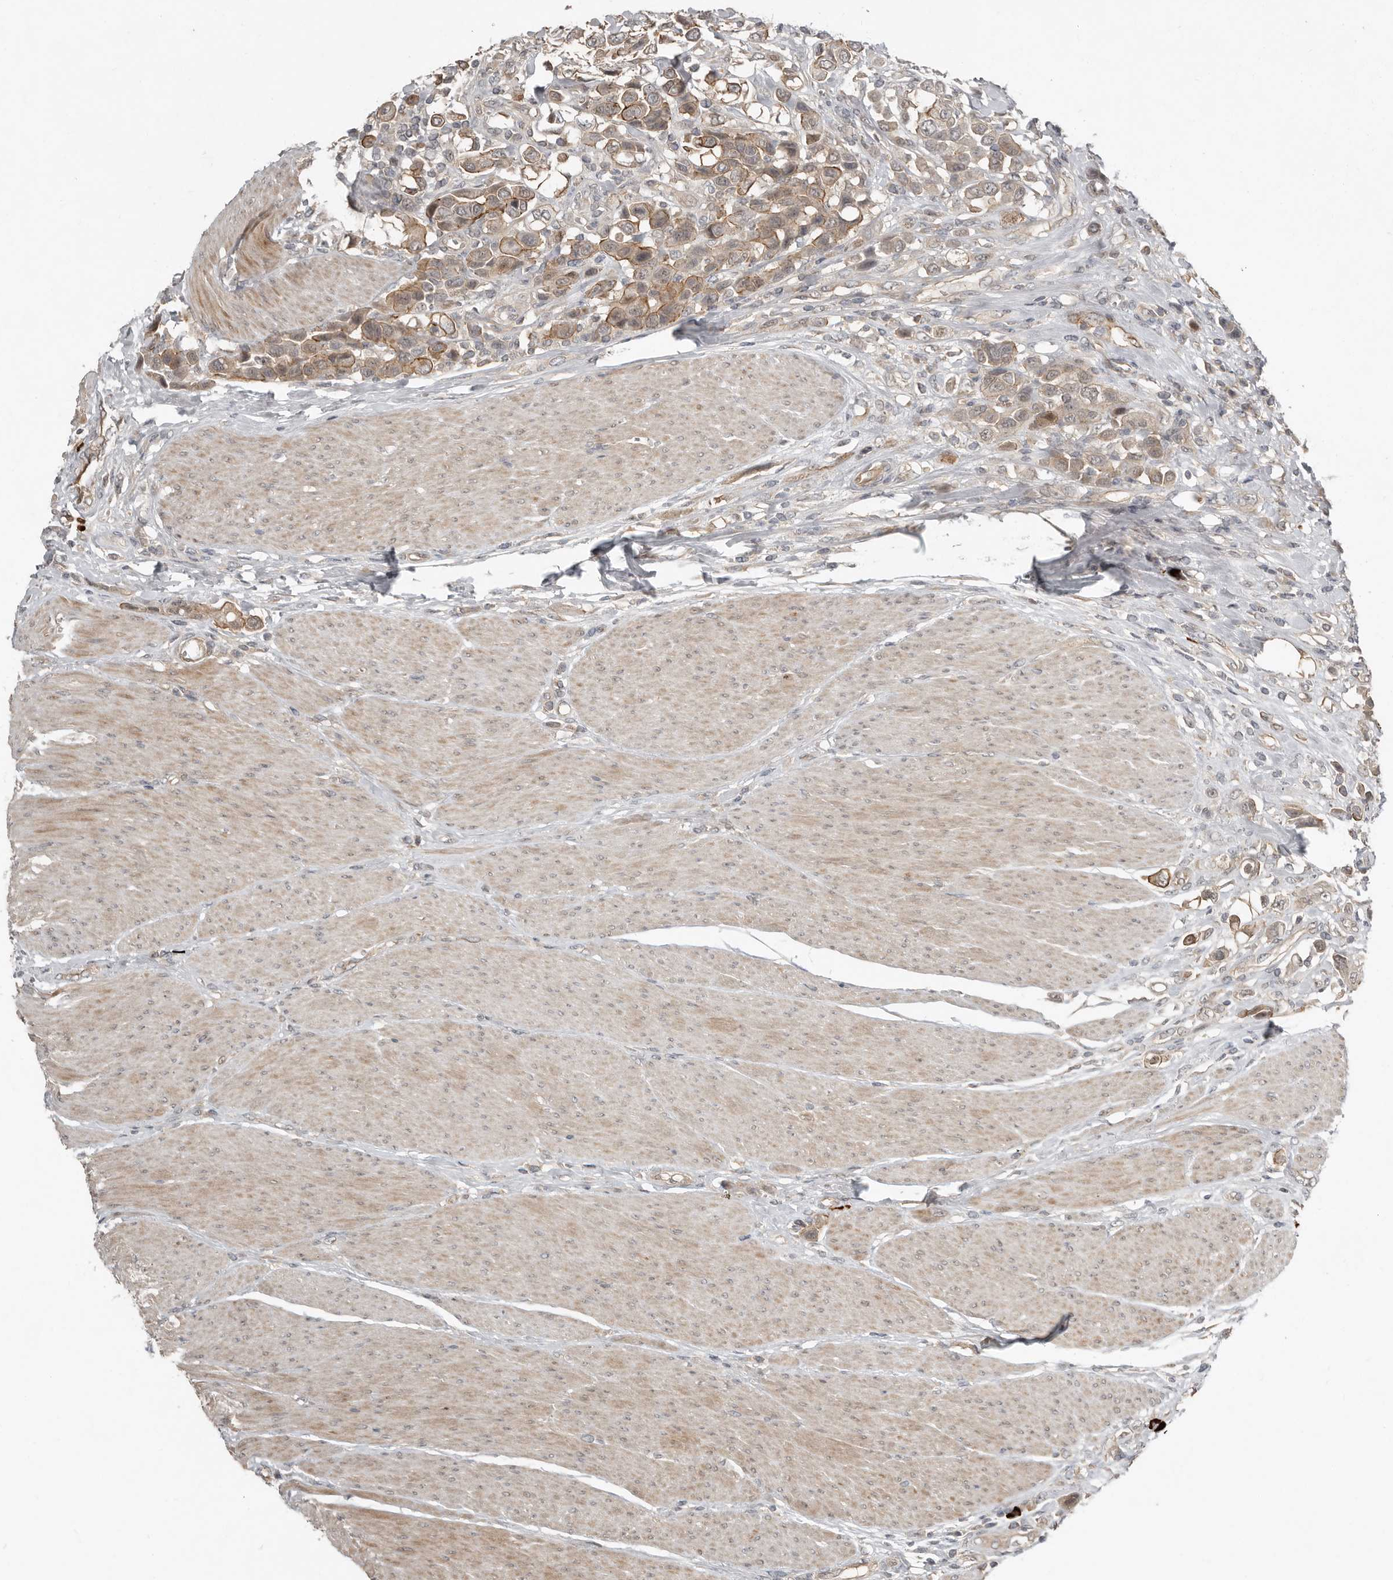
{"staining": {"intensity": "moderate", "quantity": "25%-75%", "location": "cytoplasmic/membranous"}, "tissue": "urothelial cancer", "cell_type": "Tumor cells", "image_type": "cancer", "snomed": [{"axis": "morphology", "description": "Urothelial carcinoma, High grade"}, {"axis": "topography", "description": "Urinary bladder"}], "caption": "Brown immunohistochemical staining in human urothelial carcinoma (high-grade) exhibits moderate cytoplasmic/membranous staining in approximately 25%-75% of tumor cells.", "gene": "TEAD3", "patient": {"sex": "male", "age": 50}}